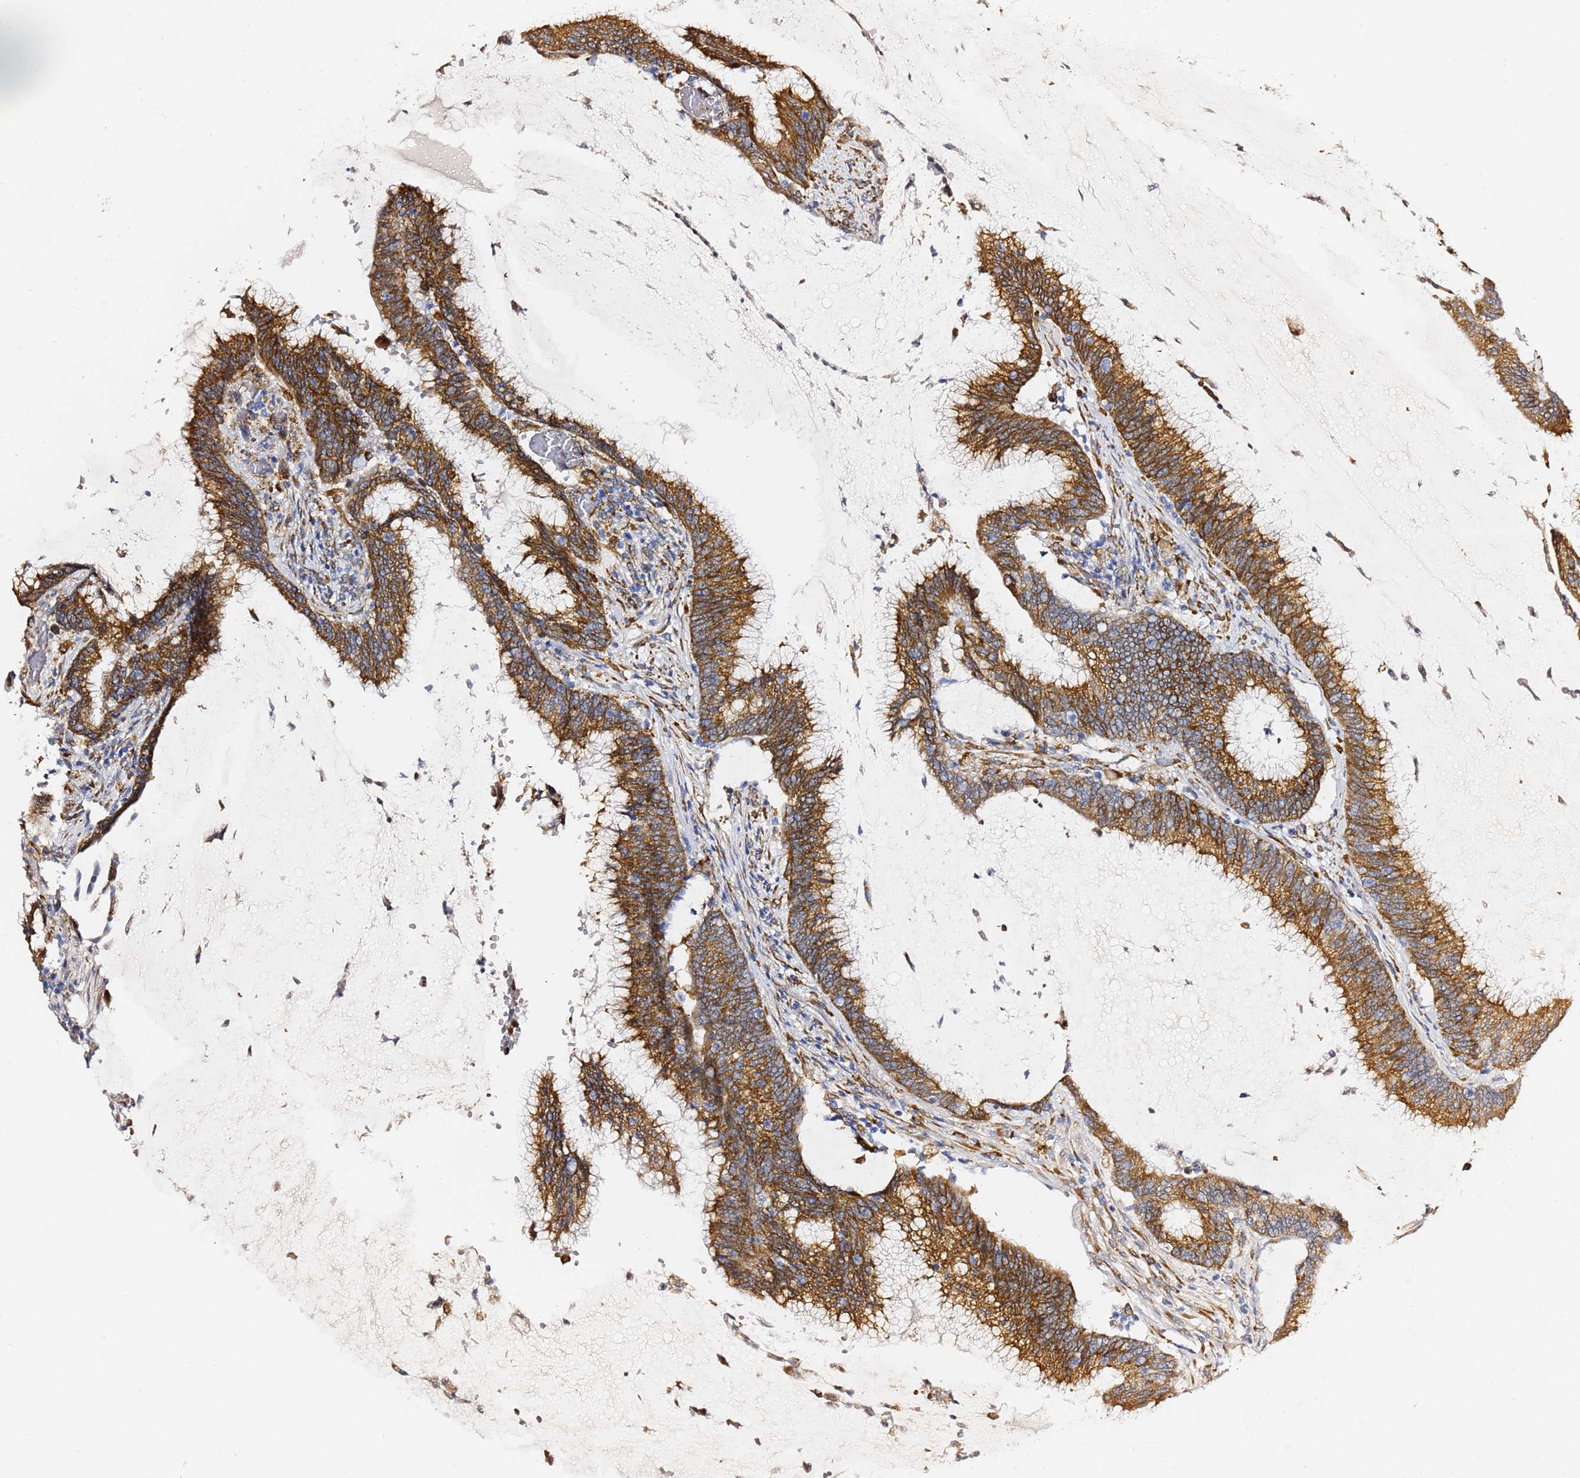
{"staining": {"intensity": "strong", "quantity": ">75%", "location": "cytoplasmic/membranous"}, "tissue": "colorectal cancer", "cell_type": "Tumor cells", "image_type": "cancer", "snomed": [{"axis": "morphology", "description": "Adenocarcinoma, NOS"}, {"axis": "topography", "description": "Rectum"}], "caption": "Colorectal adenocarcinoma was stained to show a protein in brown. There is high levels of strong cytoplasmic/membranous expression in approximately >75% of tumor cells.", "gene": "GDAP2", "patient": {"sex": "female", "age": 77}}